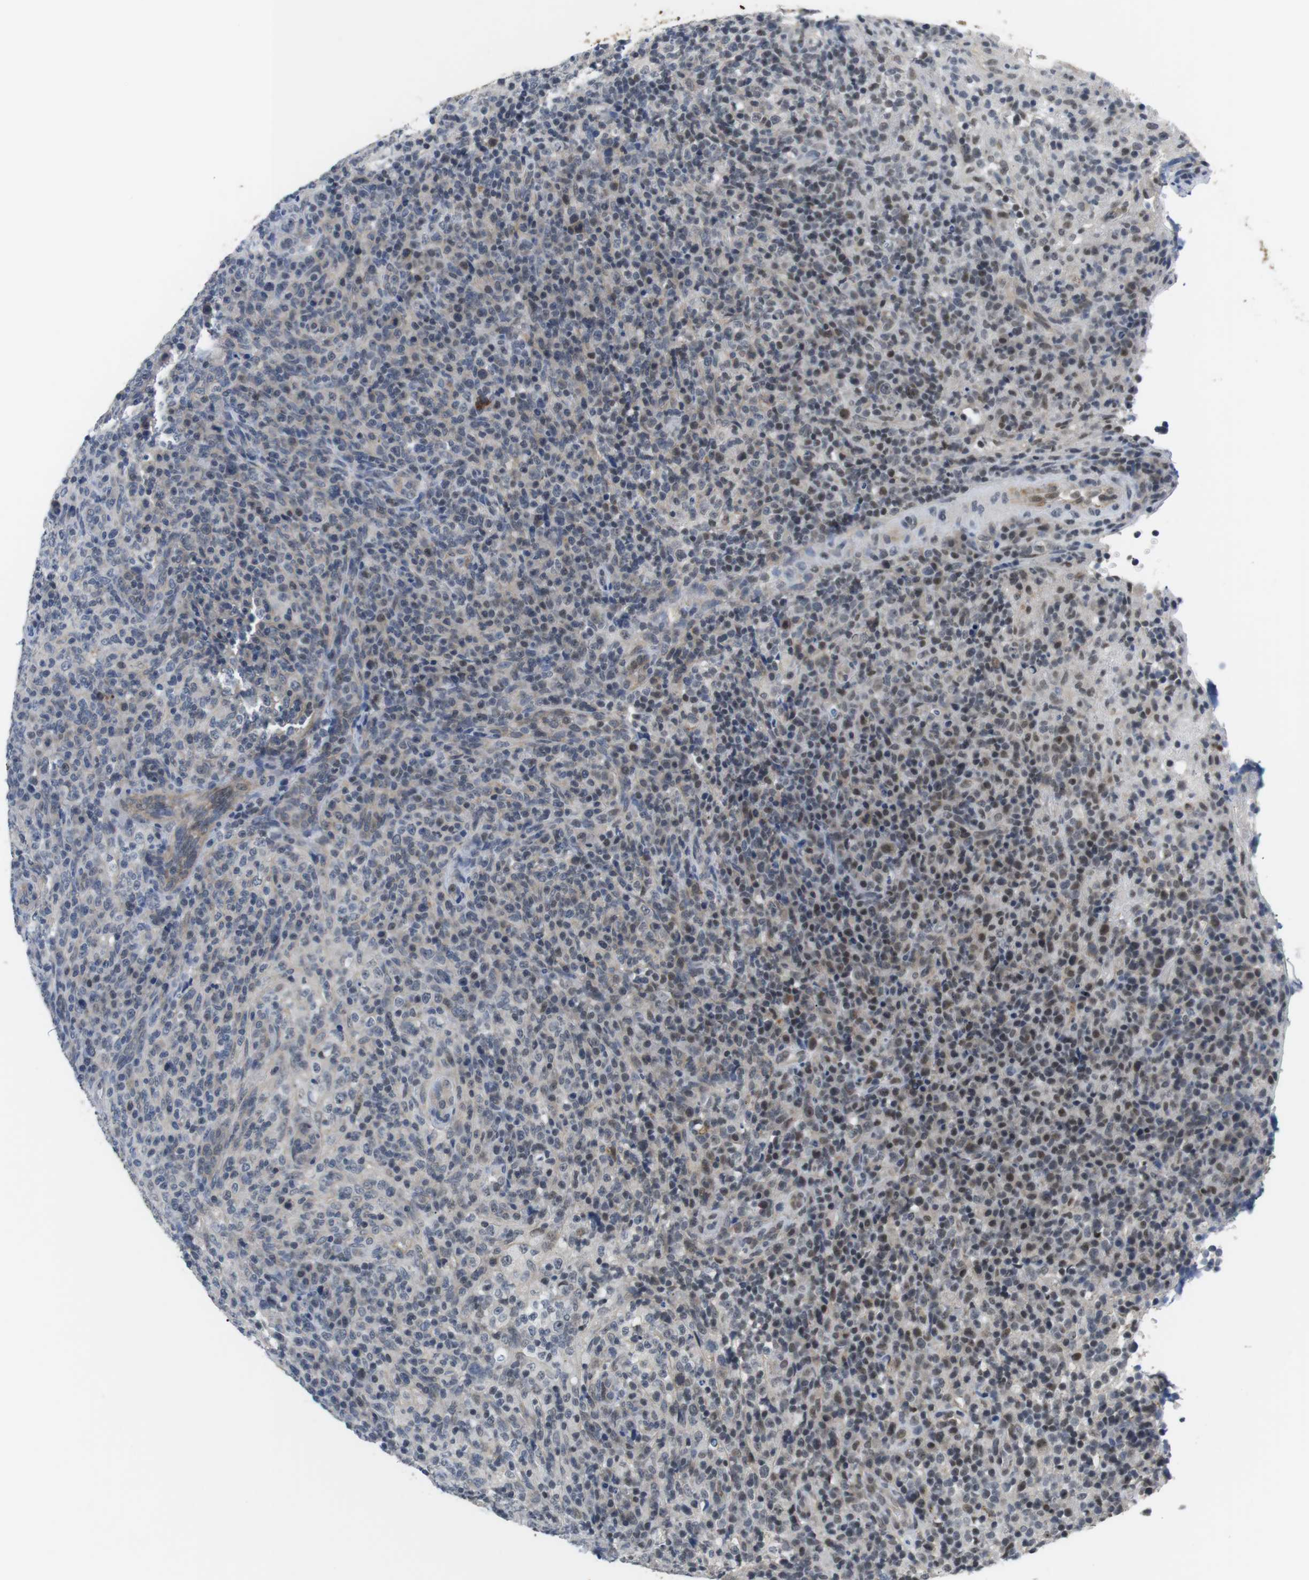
{"staining": {"intensity": "weak", "quantity": "25%-75%", "location": "nuclear"}, "tissue": "lymphoma", "cell_type": "Tumor cells", "image_type": "cancer", "snomed": [{"axis": "morphology", "description": "Malignant lymphoma, non-Hodgkin's type, High grade"}, {"axis": "topography", "description": "Lymph node"}], "caption": "The image reveals a brown stain indicating the presence of a protein in the nuclear of tumor cells in high-grade malignant lymphoma, non-Hodgkin's type.", "gene": "NECTIN1", "patient": {"sex": "female", "age": 76}}